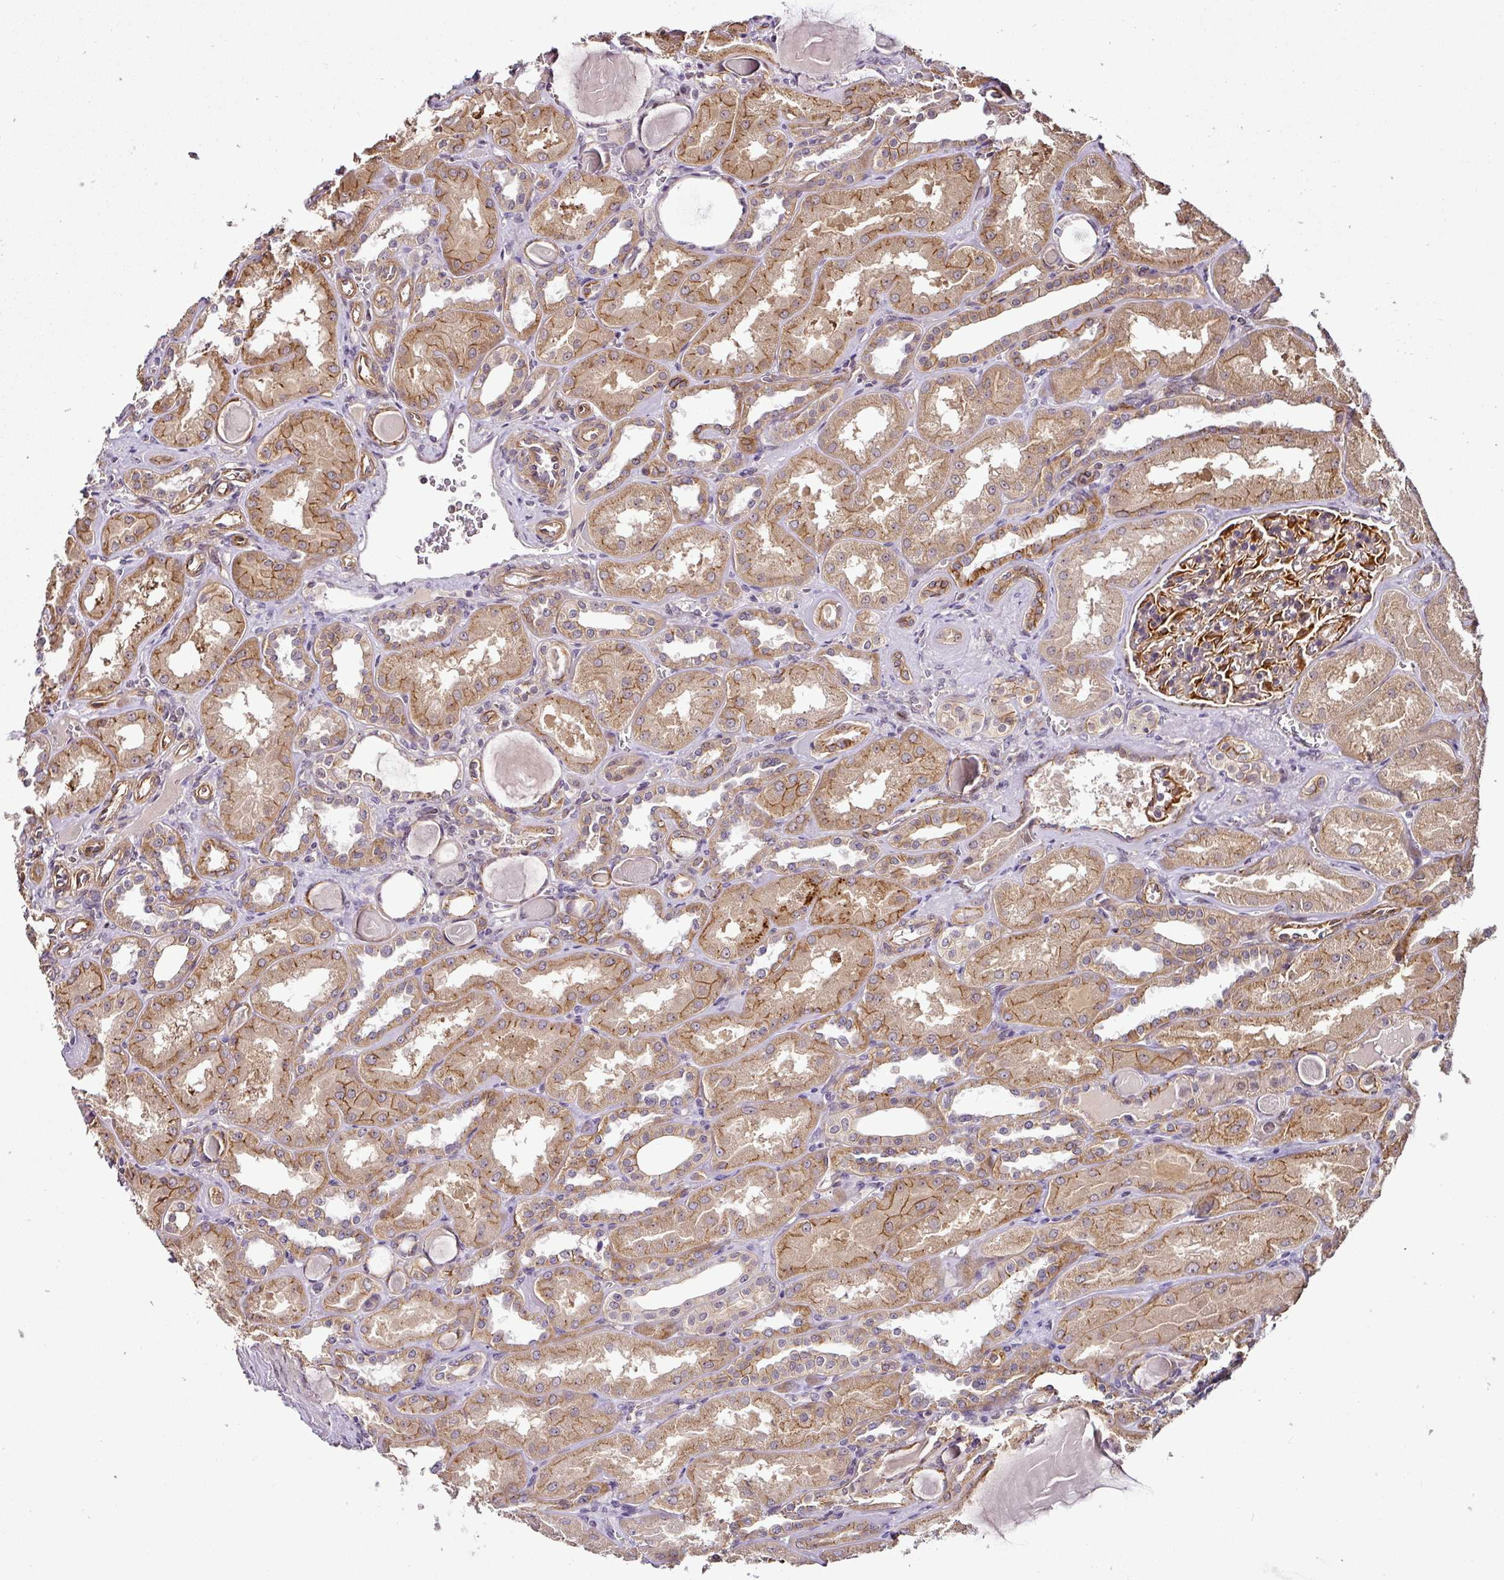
{"staining": {"intensity": "moderate", "quantity": "25%-75%", "location": "cytoplasmic/membranous"}, "tissue": "kidney", "cell_type": "Cells in glomeruli", "image_type": "normal", "snomed": [{"axis": "morphology", "description": "Normal tissue, NOS"}, {"axis": "topography", "description": "Kidney"}], "caption": "Immunohistochemistry of benign kidney exhibits medium levels of moderate cytoplasmic/membranous expression in approximately 25%-75% of cells in glomeruli. The staining was performed using DAB to visualize the protein expression in brown, while the nuclei were stained in blue with hematoxylin (Magnification: 20x).", "gene": "DCAF13", "patient": {"sex": "male", "age": 61}}